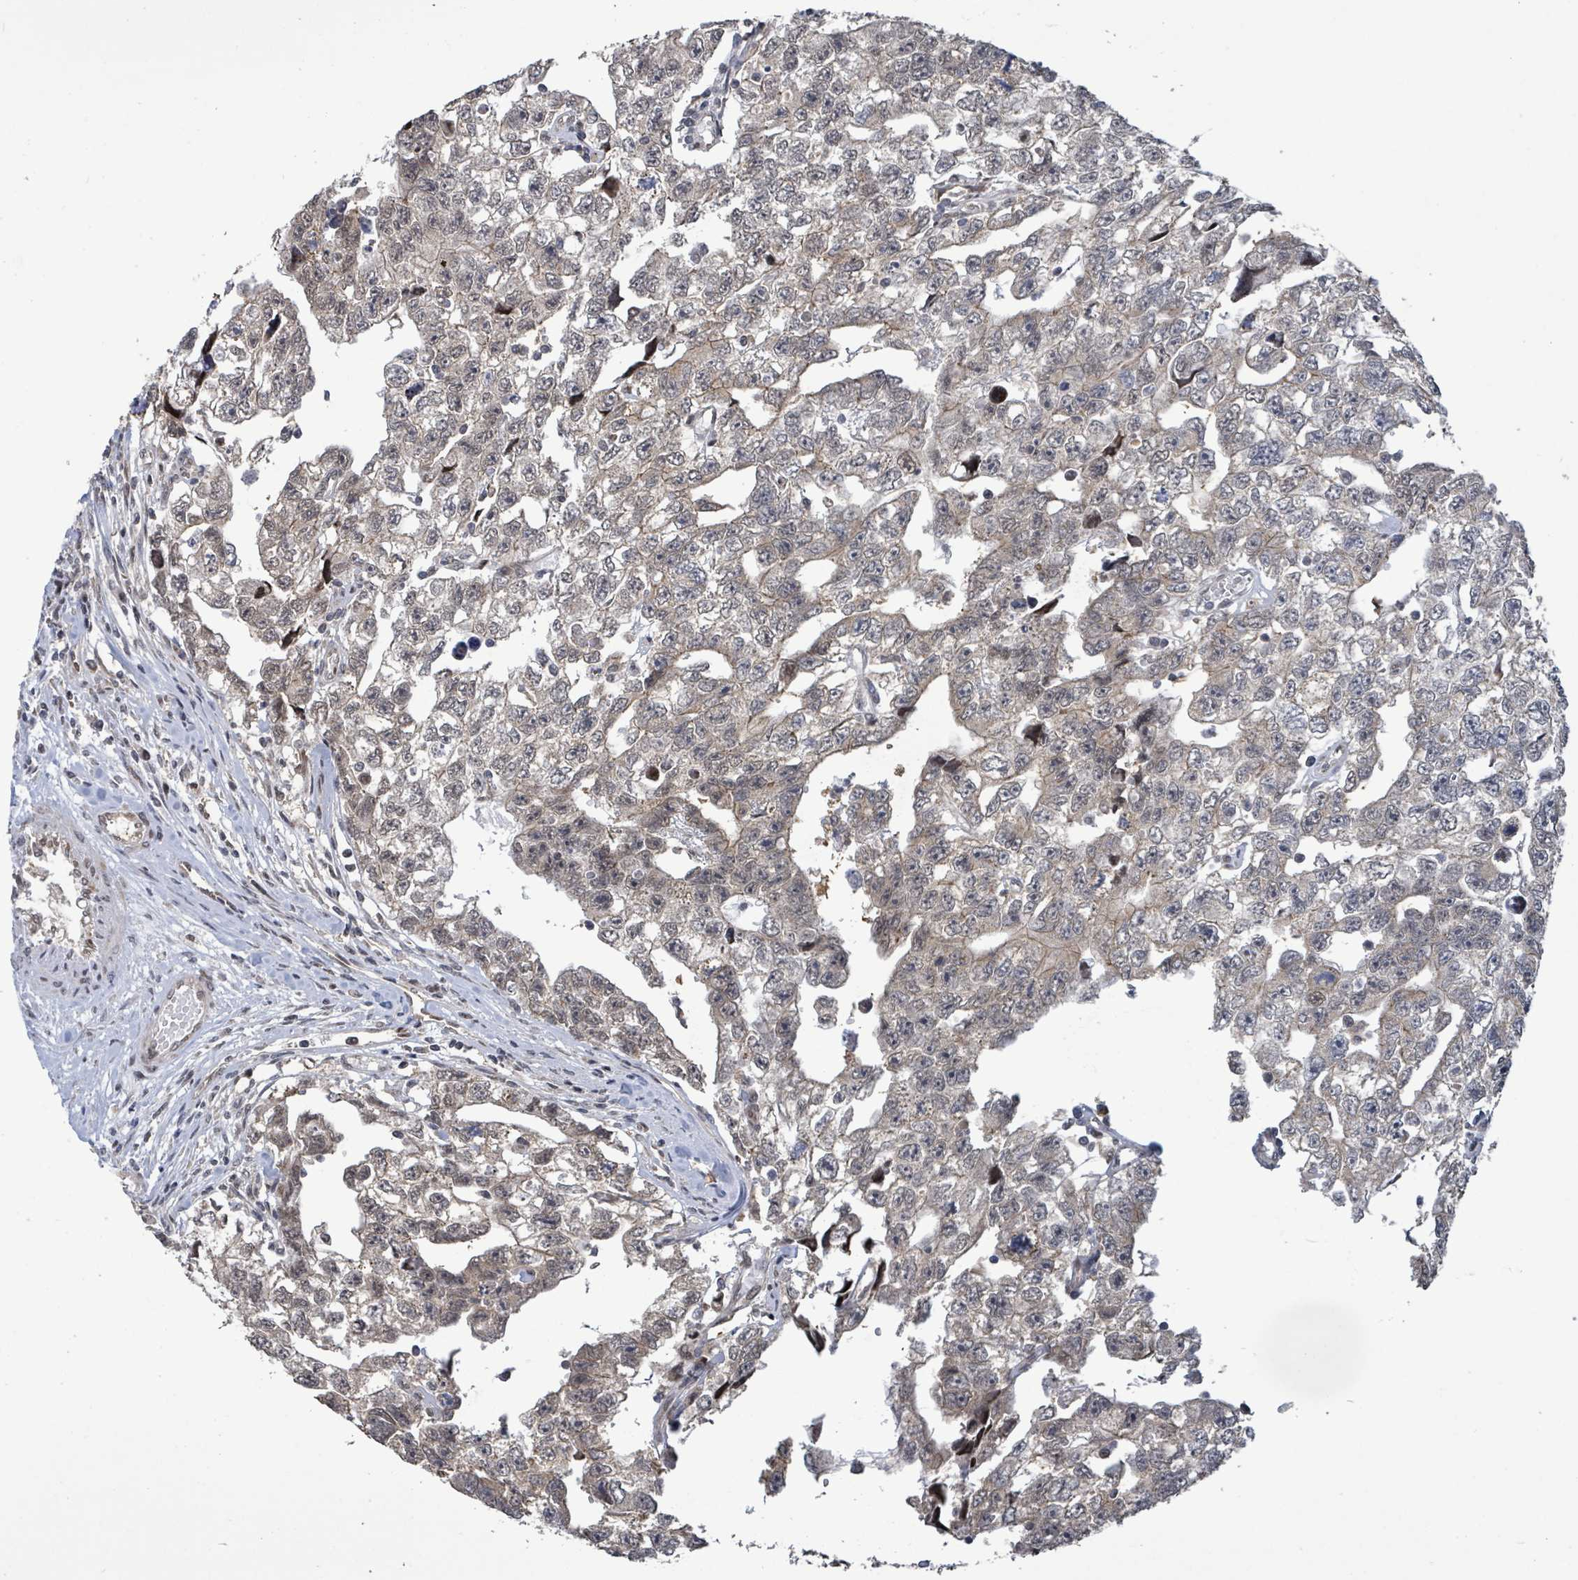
{"staining": {"intensity": "weak", "quantity": "25%-75%", "location": "cytoplasmic/membranous"}, "tissue": "testis cancer", "cell_type": "Tumor cells", "image_type": "cancer", "snomed": [{"axis": "morphology", "description": "Carcinoma, Embryonal, NOS"}, {"axis": "topography", "description": "Testis"}], "caption": "Immunohistochemical staining of testis cancer shows low levels of weak cytoplasmic/membranous protein positivity in approximately 25%-75% of tumor cells.", "gene": "COQ6", "patient": {"sex": "male", "age": 22}}